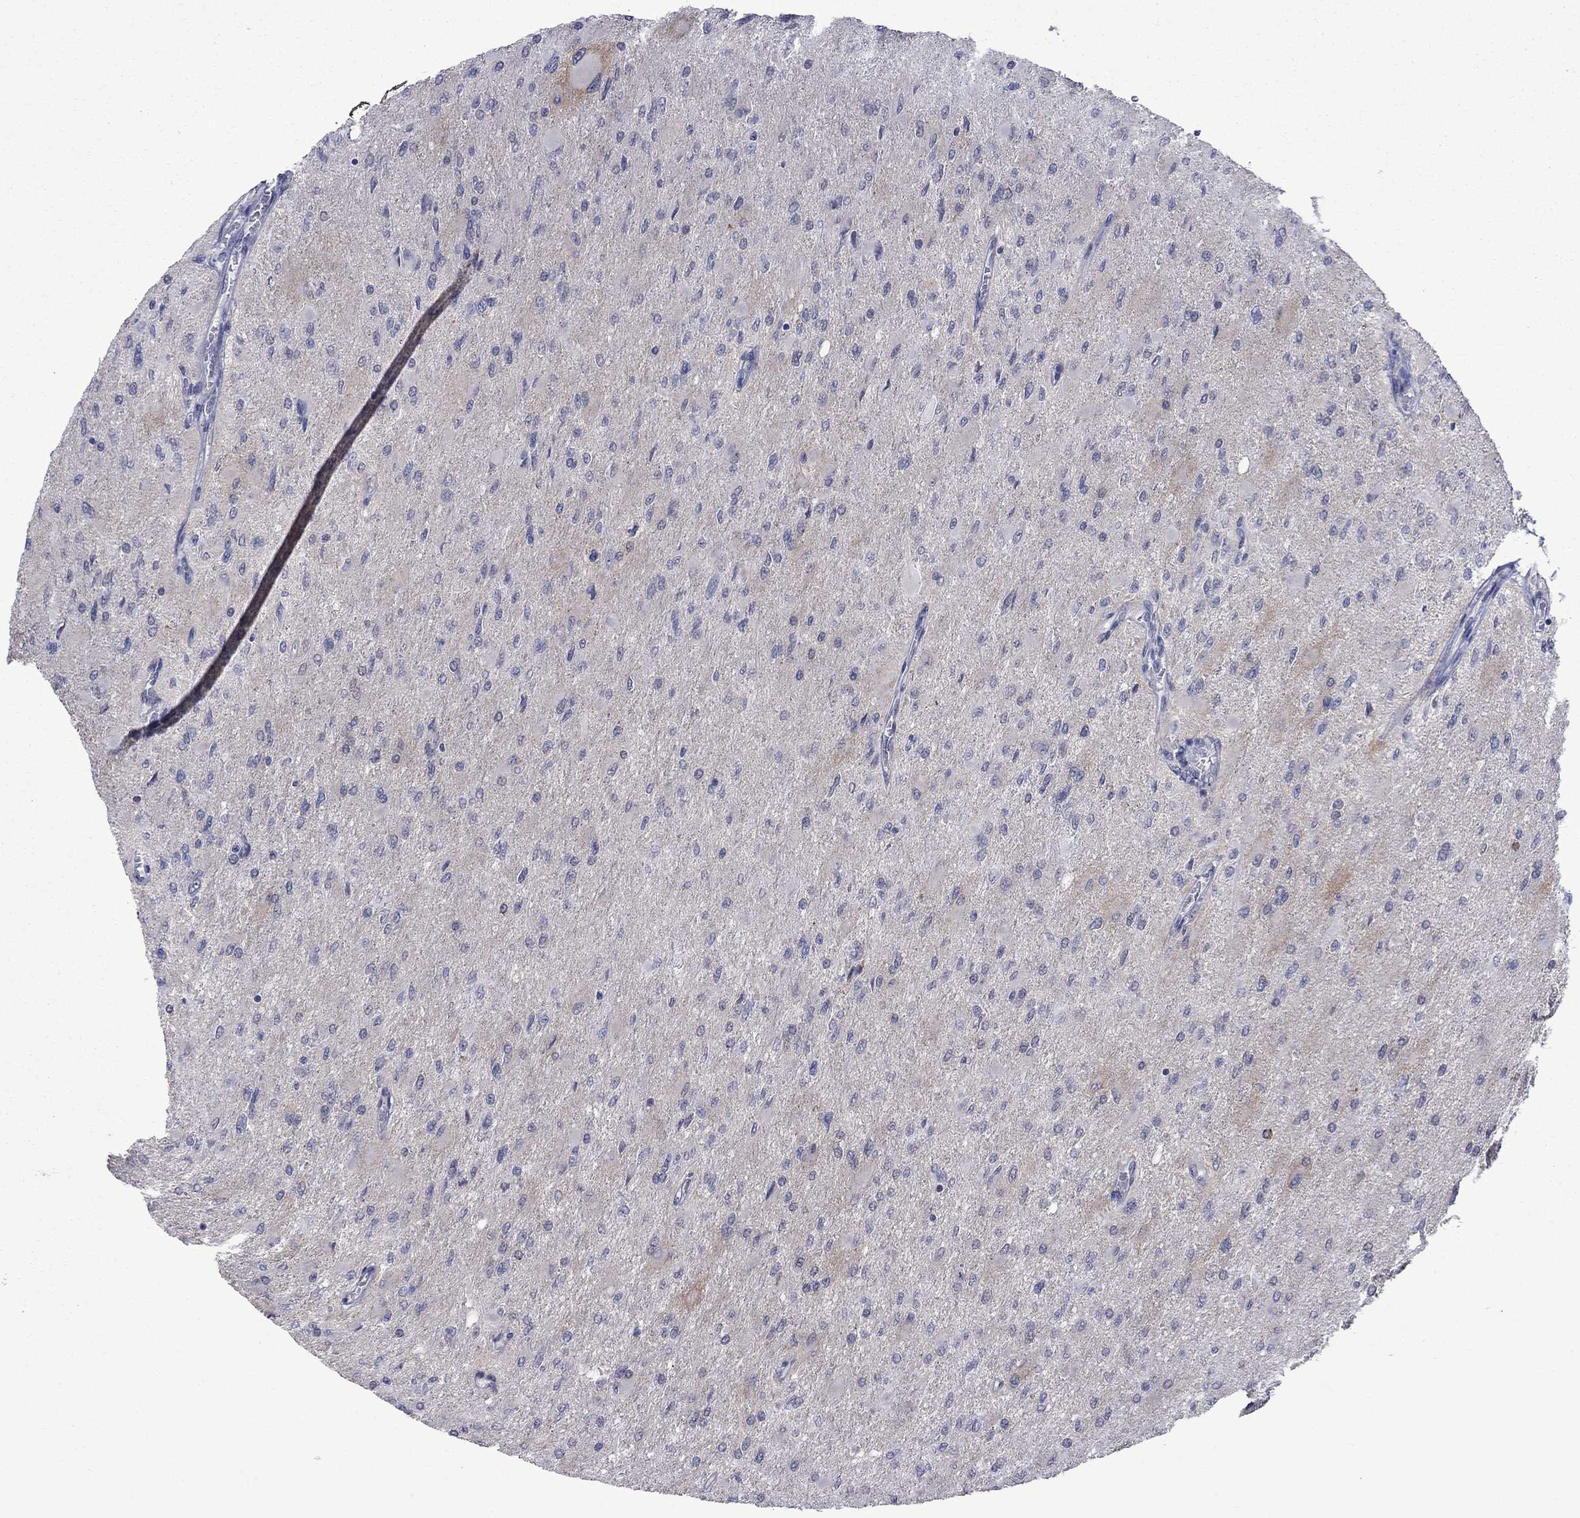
{"staining": {"intensity": "negative", "quantity": "none", "location": "none"}, "tissue": "glioma", "cell_type": "Tumor cells", "image_type": "cancer", "snomed": [{"axis": "morphology", "description": "Glioma, malignant, High grade"}, {"axis": "topography", "description": "Cerebral cortex"}], "caption": "This is a photomicrograph of immunohistochemistry (IHC) staining of malignant glioma (high-grade), which shows no staining in tumor cells. The staining was performed using DAB to visualize the protein expression in brown, while the nuclei were stained in blue with hematoxylin (Magnification: 20x).", "gene": "KCNJ16", "patient": {"sex": "female", "age": 36}}